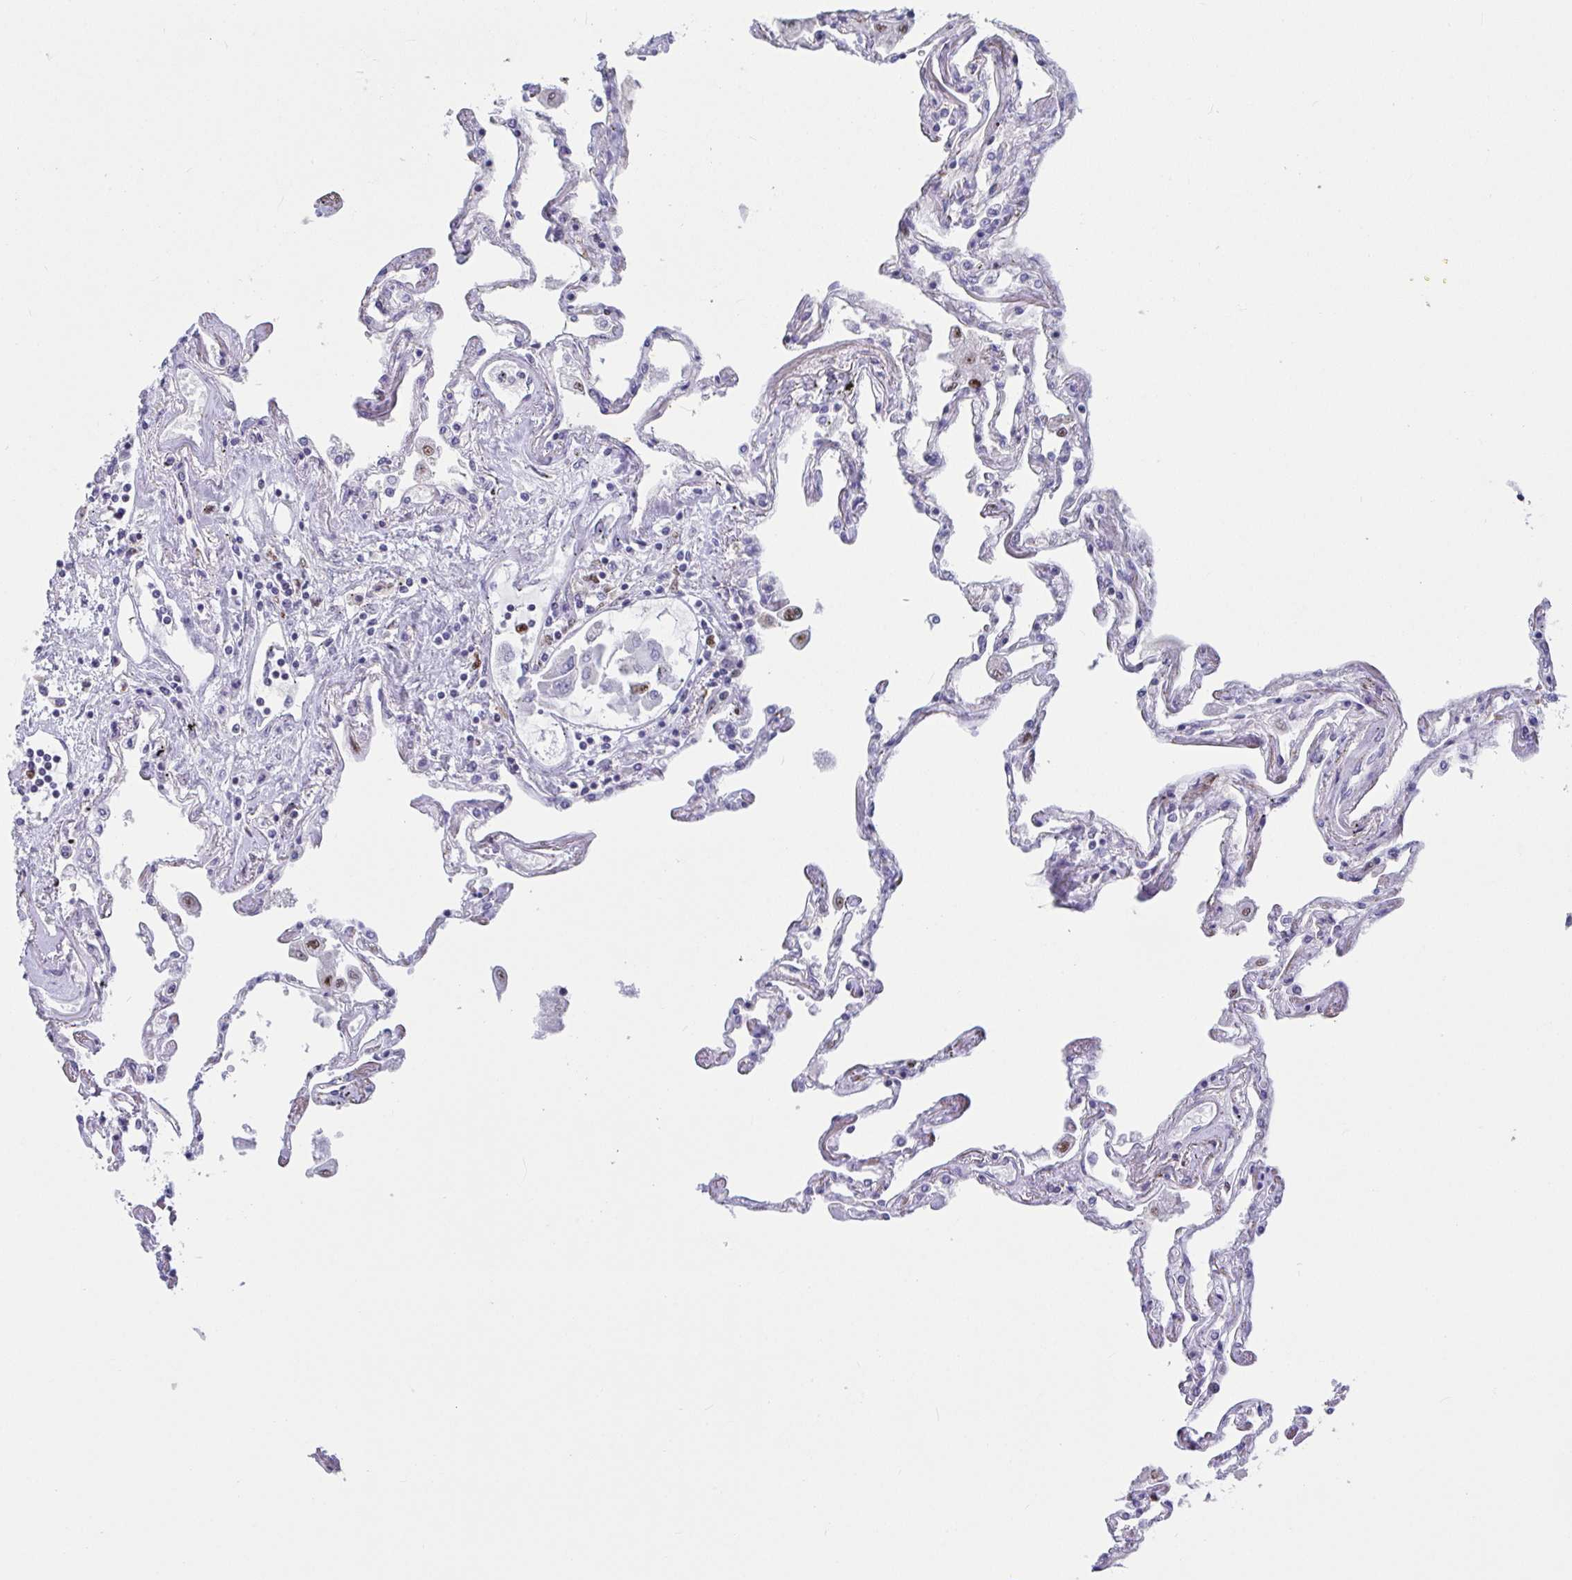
{"staining": {"intensity": "strong", "quantity": "<25%", "location": "nuclear"}, "tissue": "lung", "cell_type": "Alveolar cells", "image_type": "normal", "snomed": [{"axis": "morphology", "description": "Normal tissue, NOS"}, {"axis": "morphology", "description": "Adenocarcinoma, NOS"}, {"axis": "topography", "description": "Cartilage tissue"}, {"axis": "topography", "description": "Lung"}], "caption": "High-magnification brightfield microscopy of normal lung stained with DAB (brown) and counterstained with hematoxylin (blue). alveolar cells exhibit strong nuclear positivity is seen in approximately<25% of cells.", "gene": "ZNF586", "patient": {"sex": "female", "age": 67}}